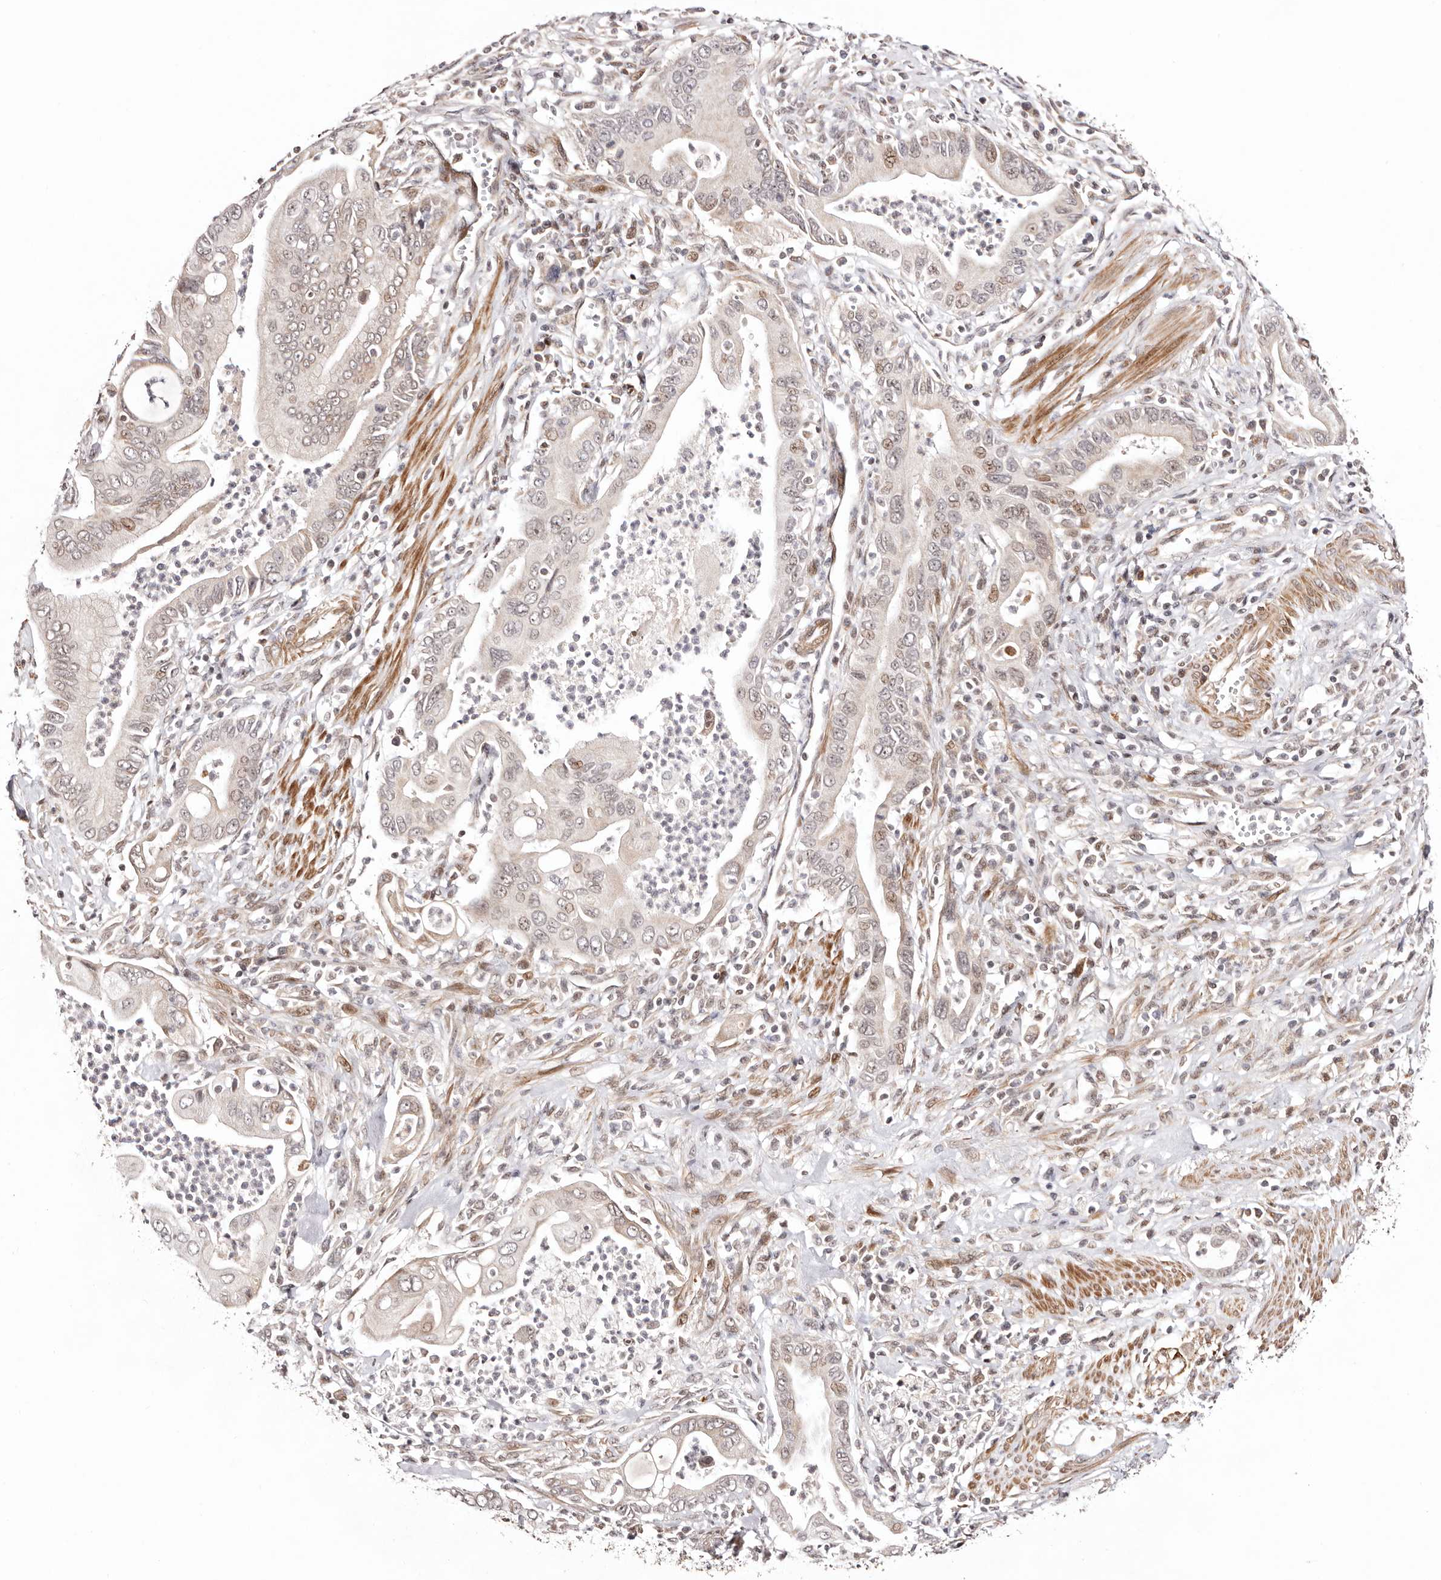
{"staining": {"intensity": "moderate", "quantity": "<25%", "location": "nuclear"}, "tissue": "pancreatic cancer", "cell_type": "Tumor cells", "image_type": "cancer", "snomed": [{"axis": "morphology", "description": "Adenocarcinoma, NOS"}, {"axis": "topography", "description": "Pancreas"}], "caption": "This micrograph exhibits IHC staining of human pancreatic adenocarcinoma, with low moderate nuclear expression in approximately <25% of tumor cells.", "gene": "HIVEP3", "patient": {"sex": "male", "age": 78}}